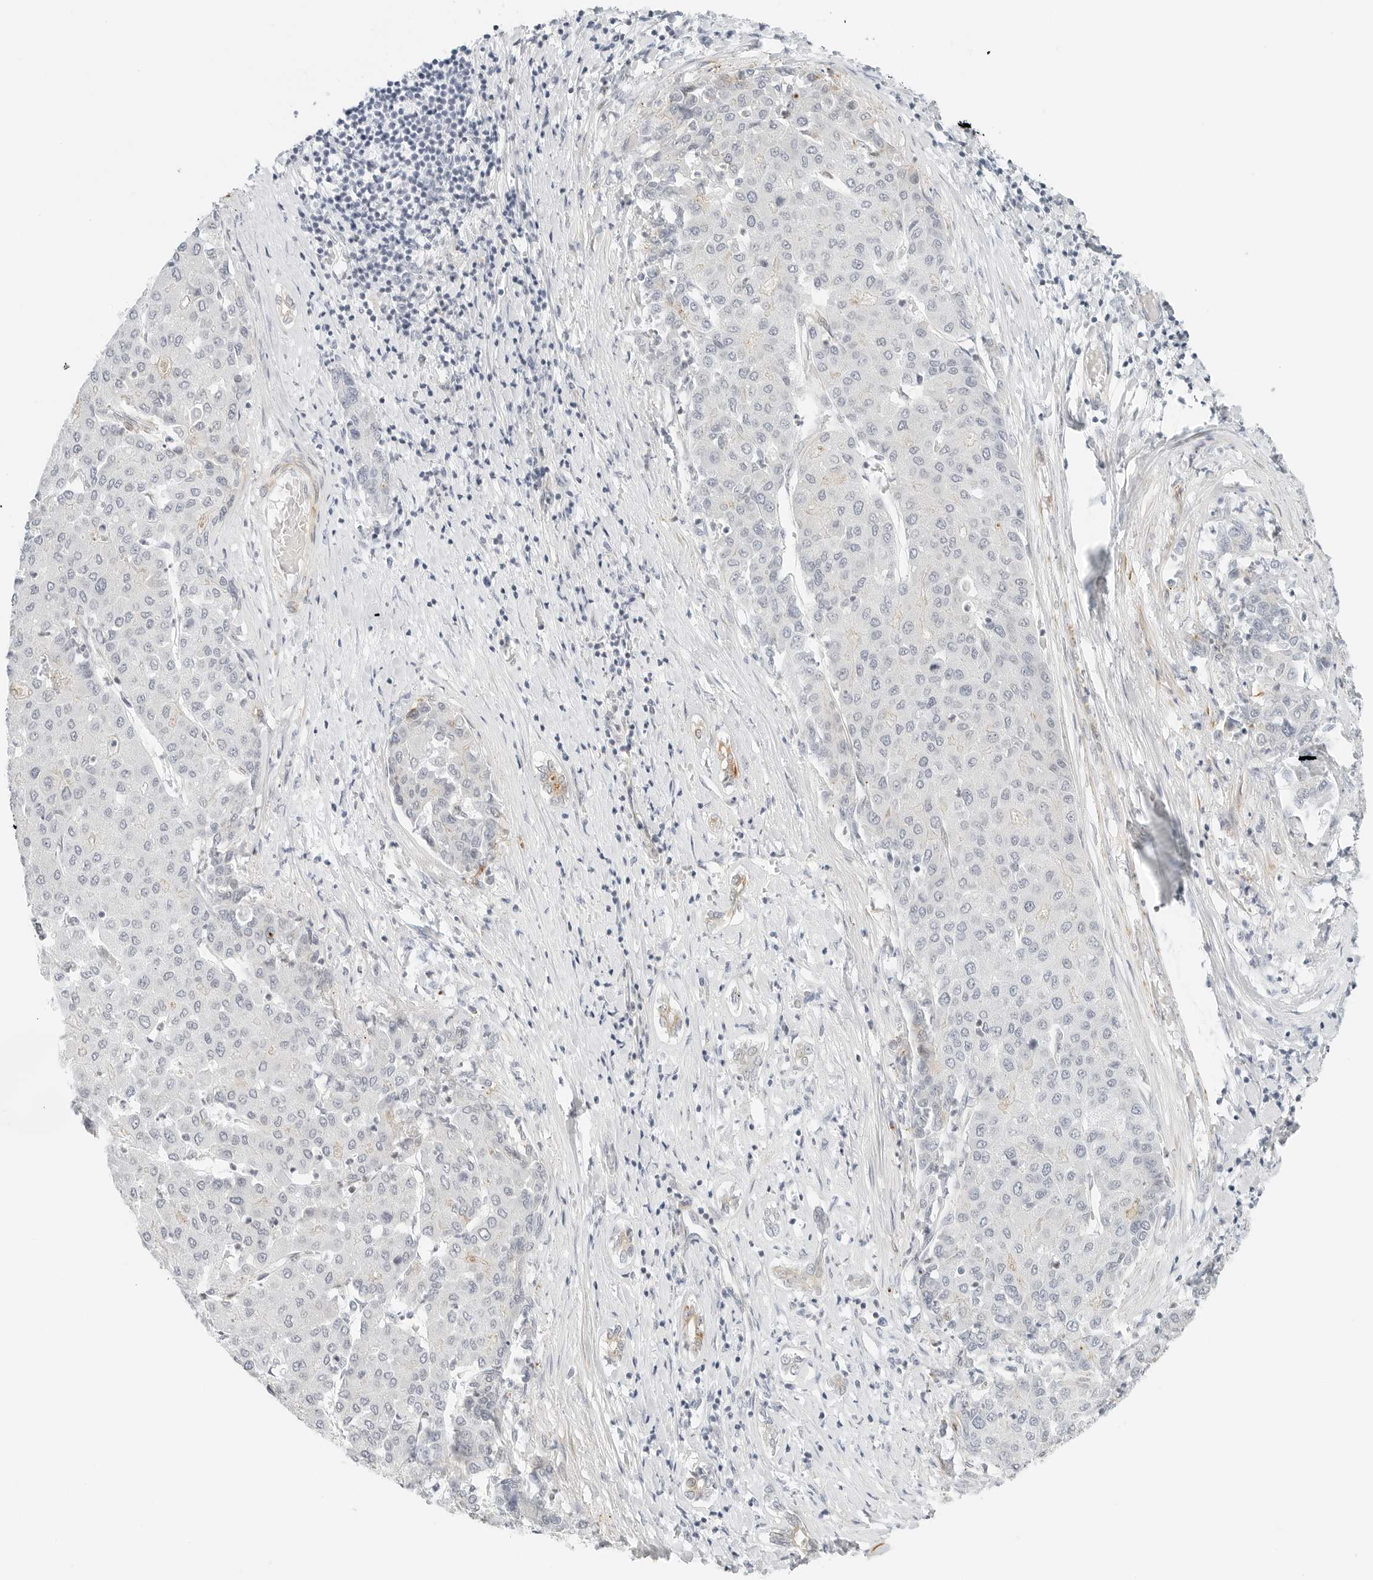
{"staining": {"intensity": "negative", "quantity": "none", "location": "none"}, "tissue": "liver cancer", "cell_type": "Tumor cells", "image_type": "cancer", "snomed": [{"axis": "morphology", "description": "Carcinoma, Hepatocellular, NOS"}, {"axis": "topography", "description": "Liver"}], "caption": "Hepatocellular carcinoma (liver) was stained to show a protein in brown. There is no significant positivity in tumor cells.", "gene": "IQCC", "patient": {"sex": "male", "age": 65}}